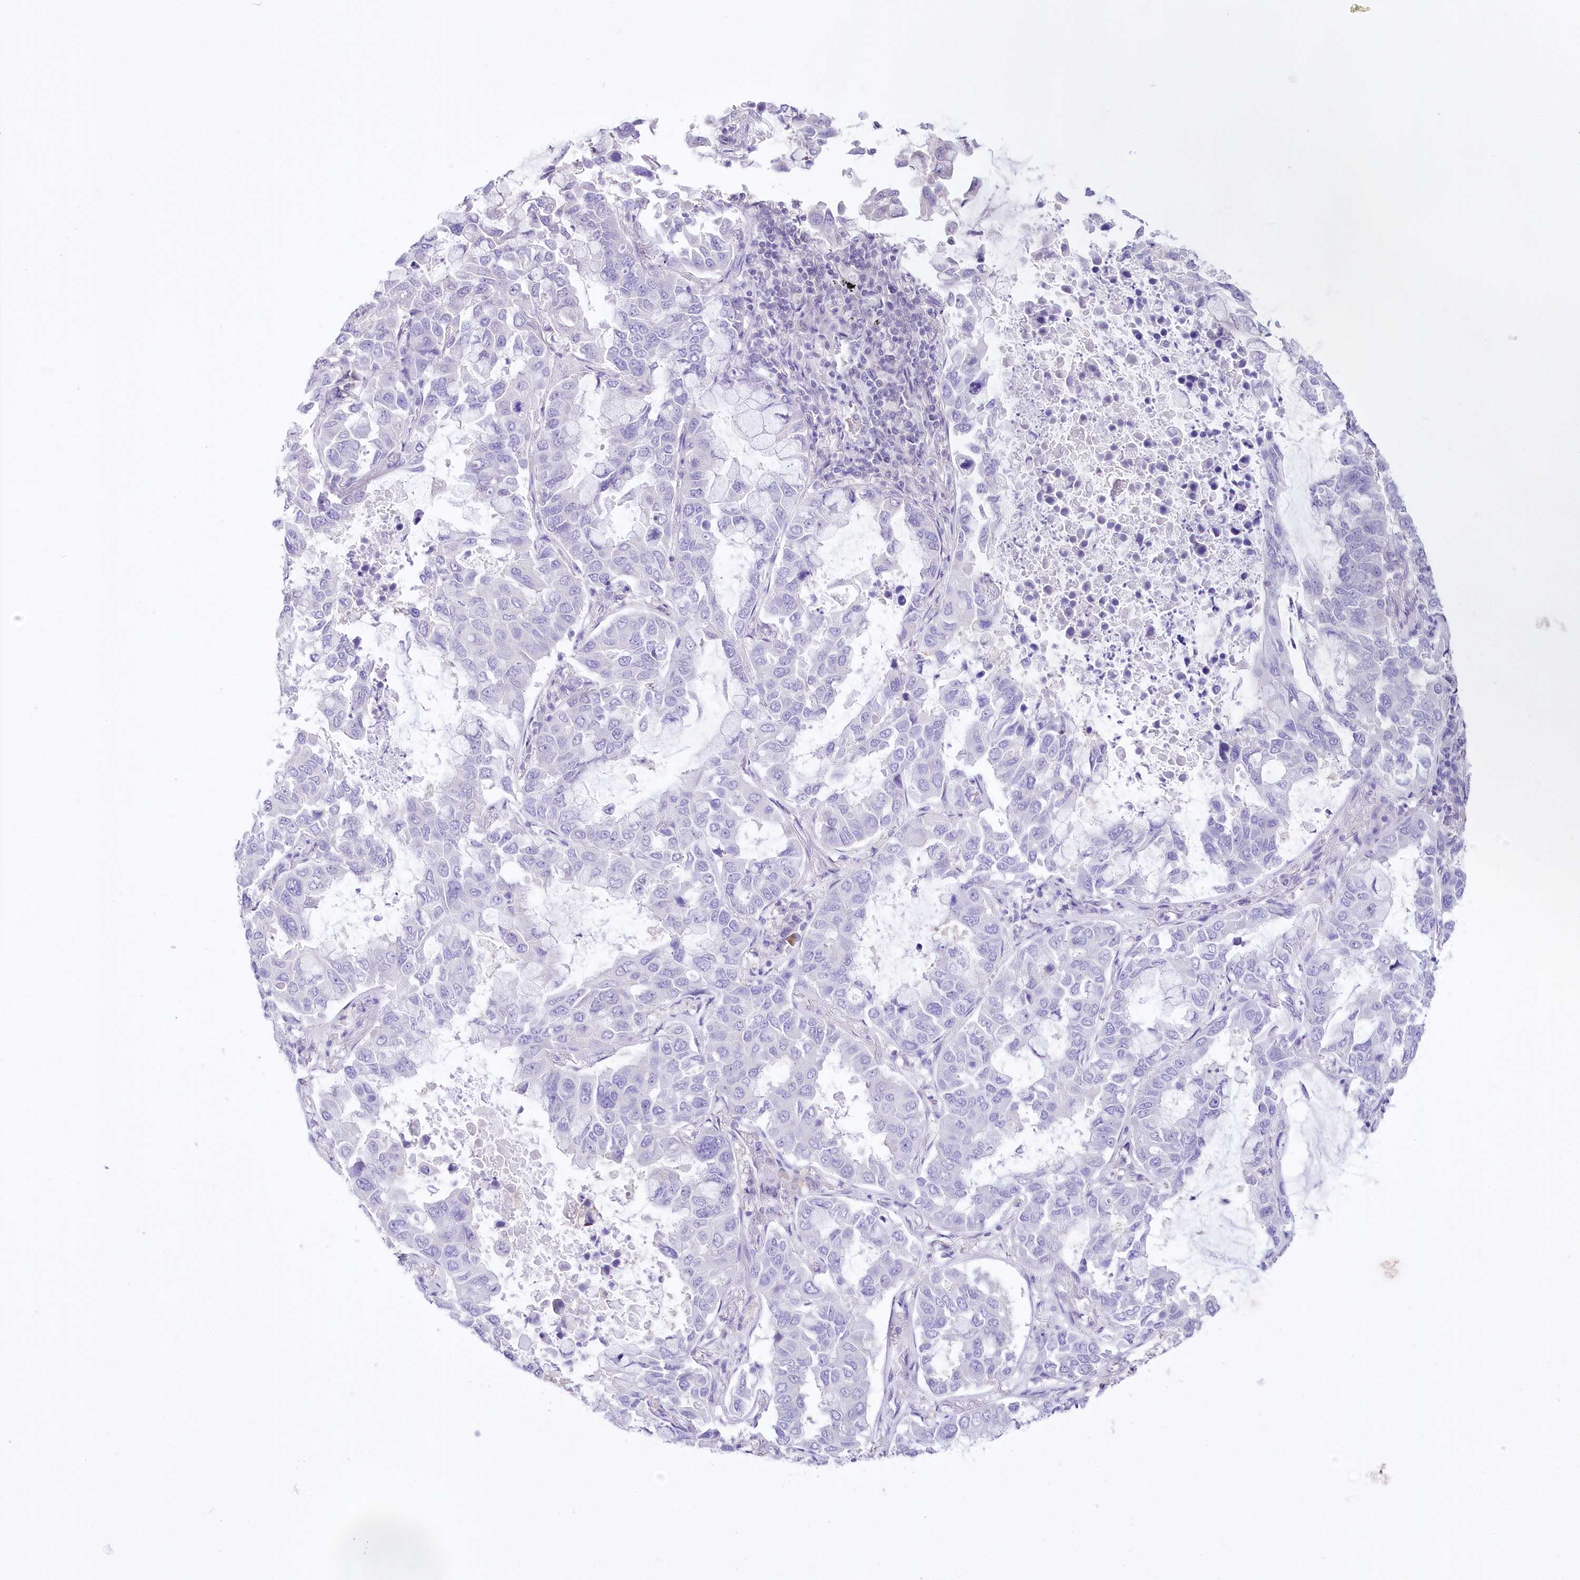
{"staining": {"intensity": "negative", "quantity": "none", "location": "none"}, "tissue": "lung cancer", "cell_type": "Tumor cells", "image_type": "cancer", "snomed": [{"axis": "morphology", "description": "Adenocarcinoma, NOS"}, {"axis": "topography", "description": "Lung"}], "caption": "Immunohistochemical staining of adenocarcinoma (lung) displays no significant positivity in tumor cells. The staining is performed using DAB brown chromogen with nuclei counter-stained in using hematoxylin.", "gene": "UBA6", "patient": {"sex": "male", "age": 64}}